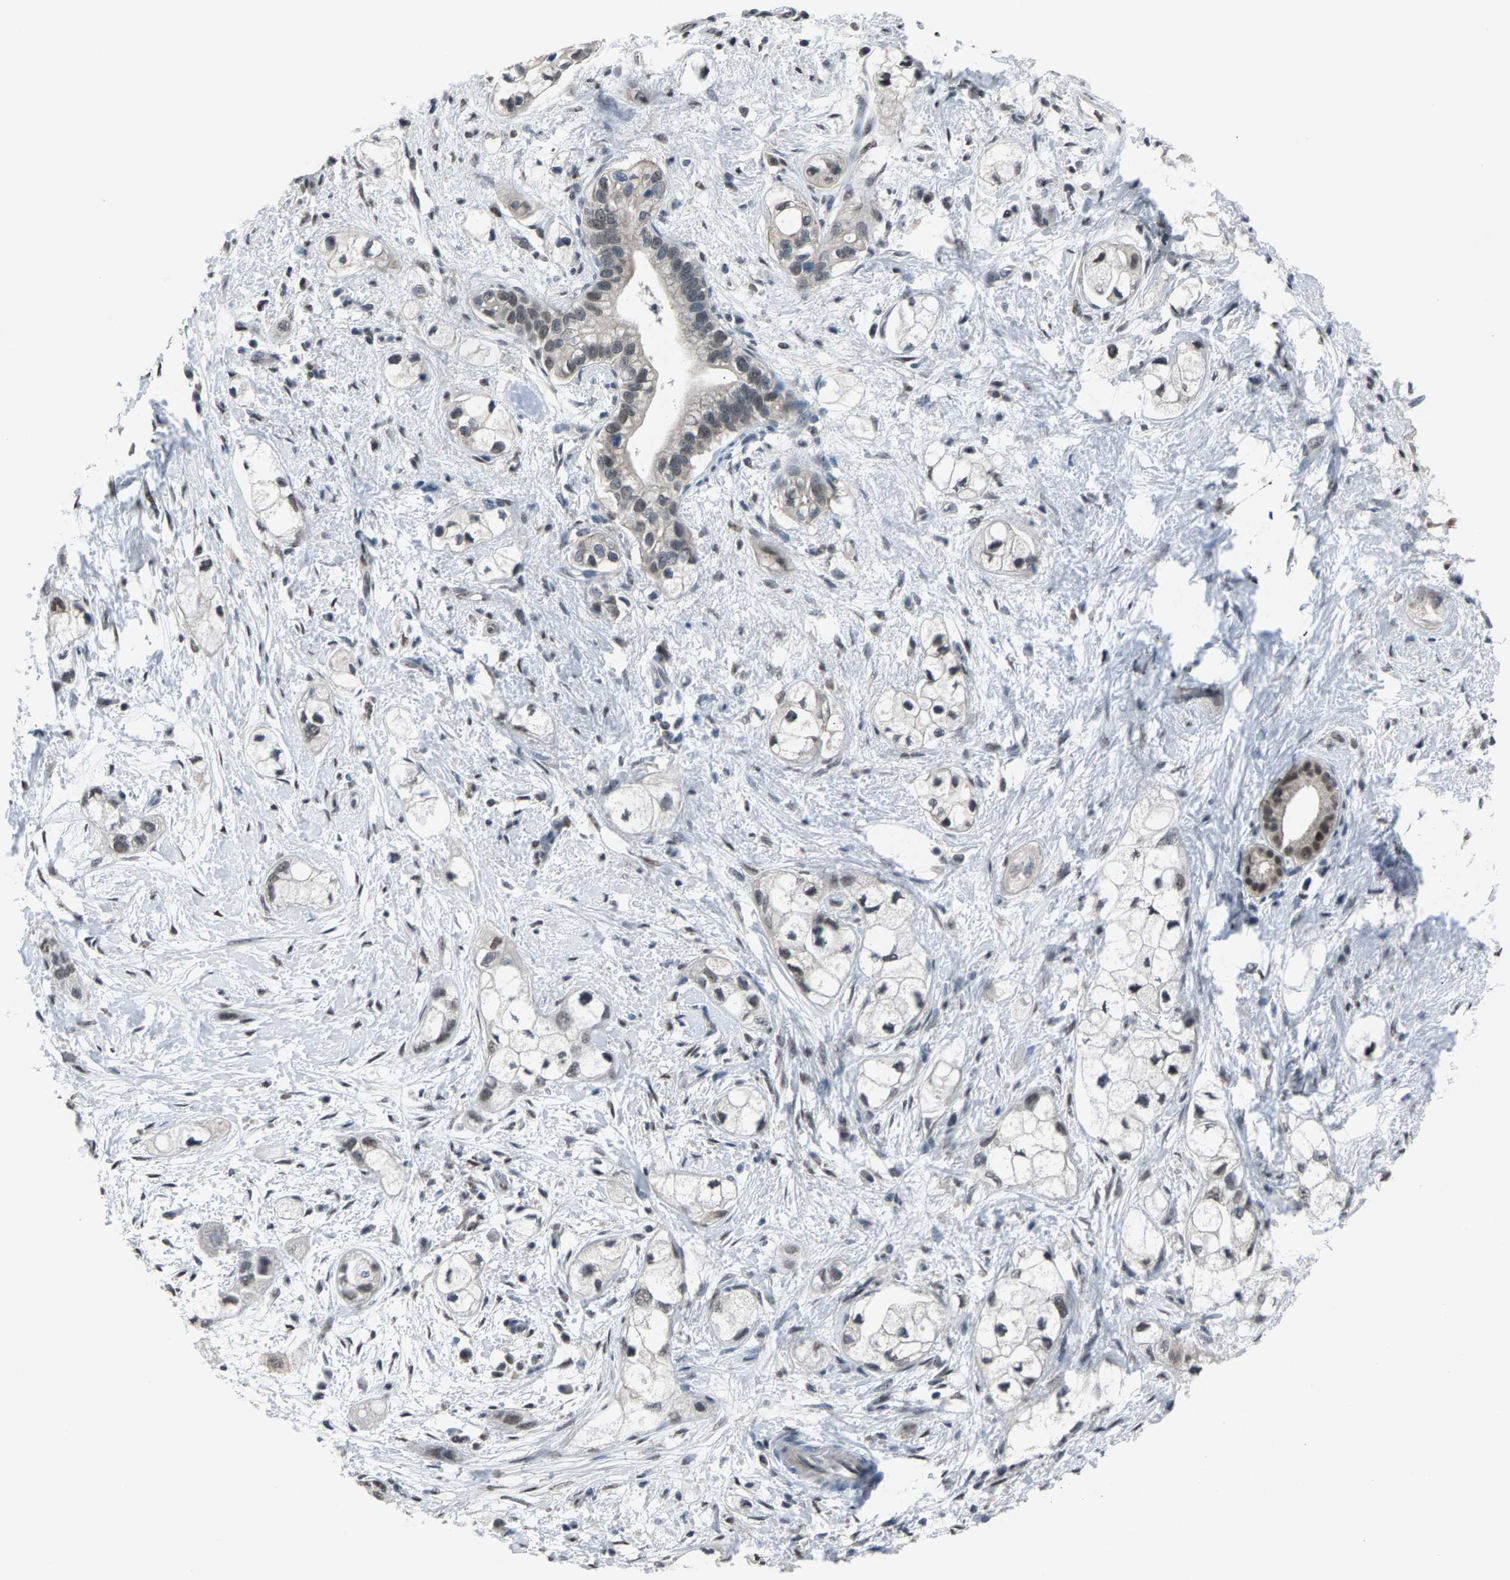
{"staining": {"intensity": "weak", "quantity": "25%-75%", "location": "nuclear"}, "tissue": "pancreatic cancer", "cell_type": "Tumor cells", "image_type": "cancer", "snomed": [{"axis": "morphology", "description": "Adenocarcinoma, NOS"}, {"axis": "topography", "description": "Pancreas"}], "caption": "Weak nuclear protein positivity is seen in approximately 25%-75% of tumor cells in pancreatic cancer (adenocarcinoma).", "gene": "ZNF276", "patient": {"sex": "male", "age": 74}}